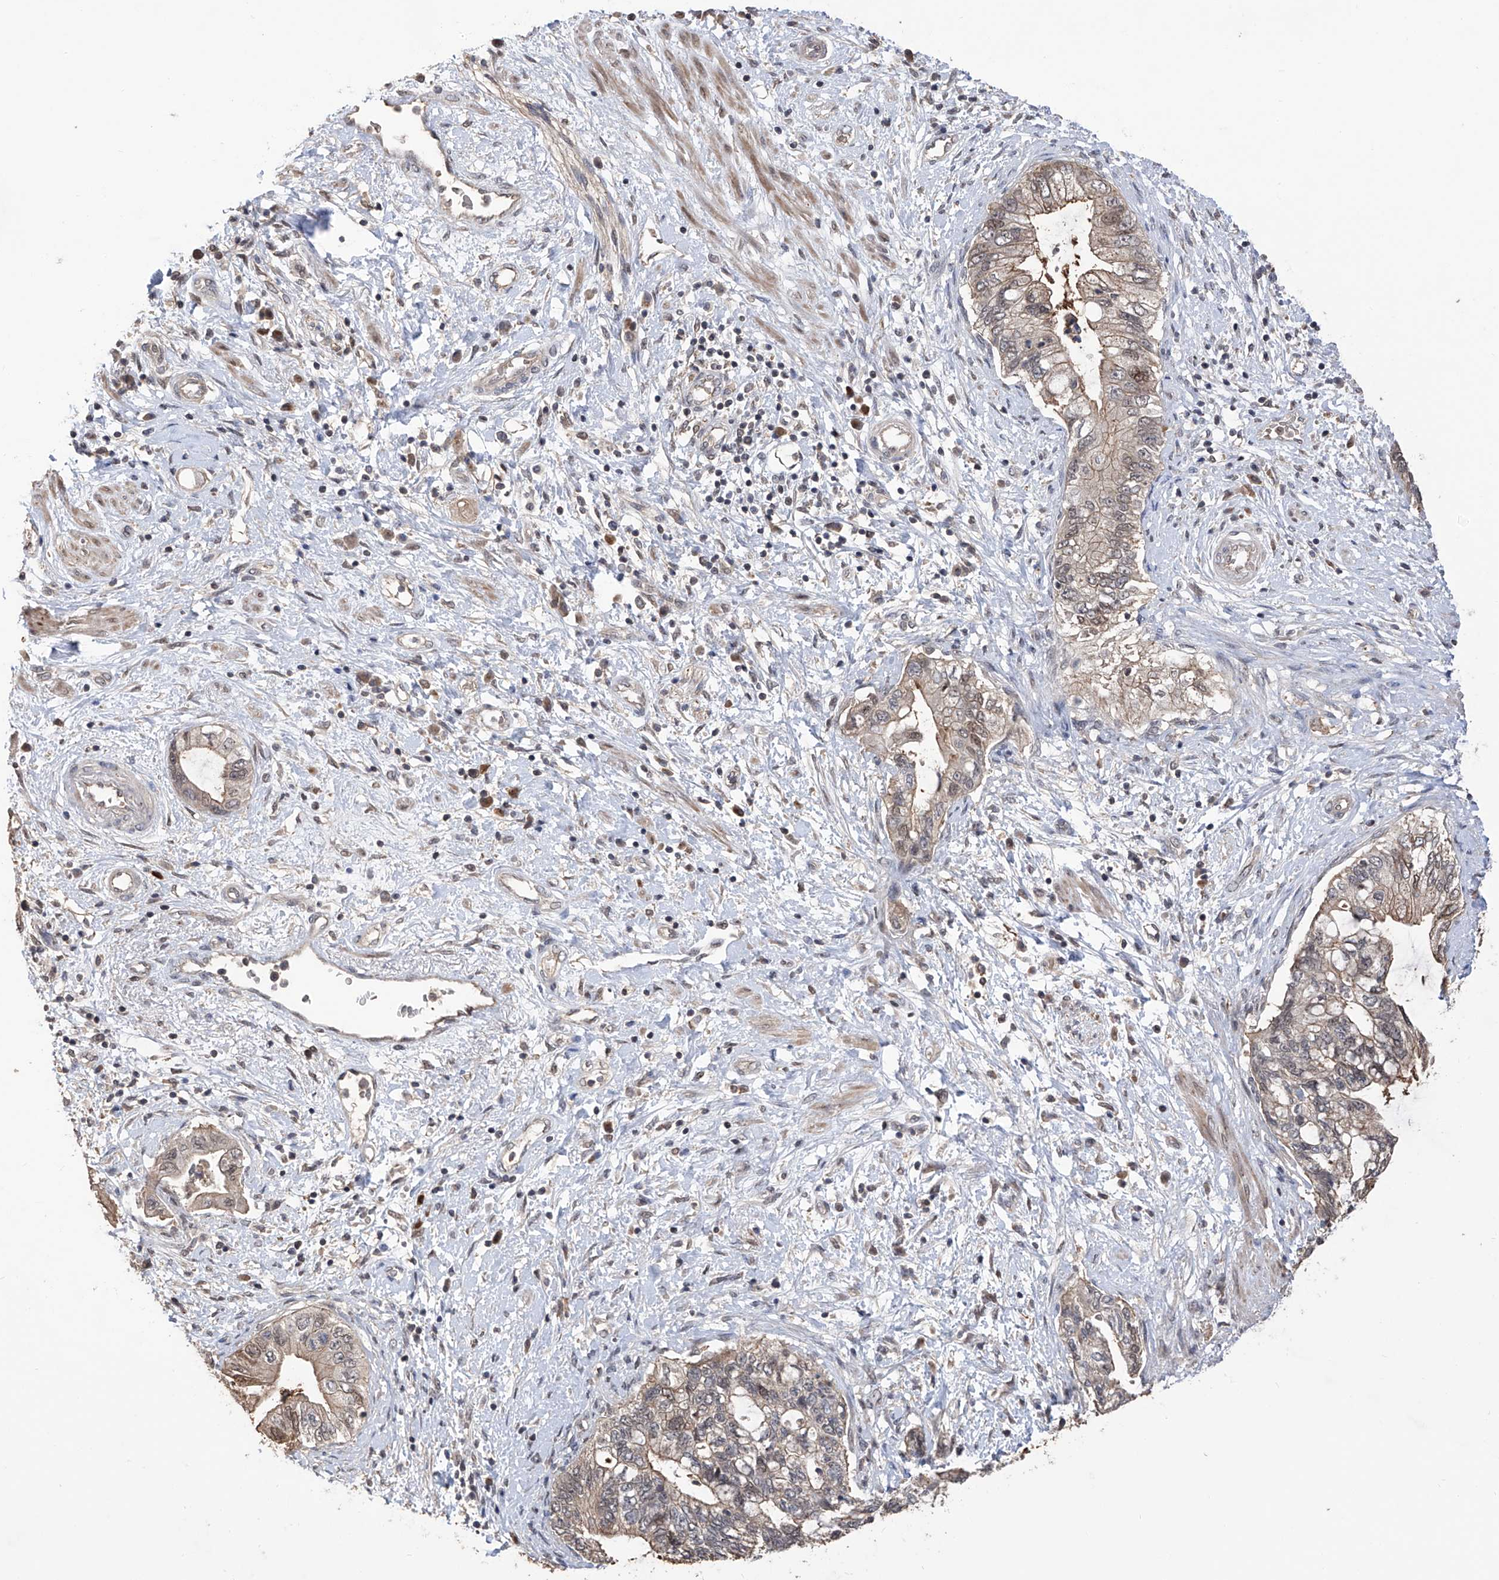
{"staining": {"intensity": "moderate", "quantity": "25%-75%", "location": "cytoplasmic/membranous,nuclear"}, "tissue": "pancreatic cancer", "cell_type": "Tumor cells", "image_type": "cancer", "snomed": [{"axis": "morphology", "description": "Adenocarcinoma, NOS"}, {"axis": "topography", "description": "Pancreas"}], "caption": "Pancreatic adenocarcinoma was stained to show a protein in brown. There is medium levels of moderate cytoplasmic/membranous and nuclear staining in about 25%-75% of tumor cells.", "gene": "LYSMD4", "patient": {"sex": "female", "age": 73}}